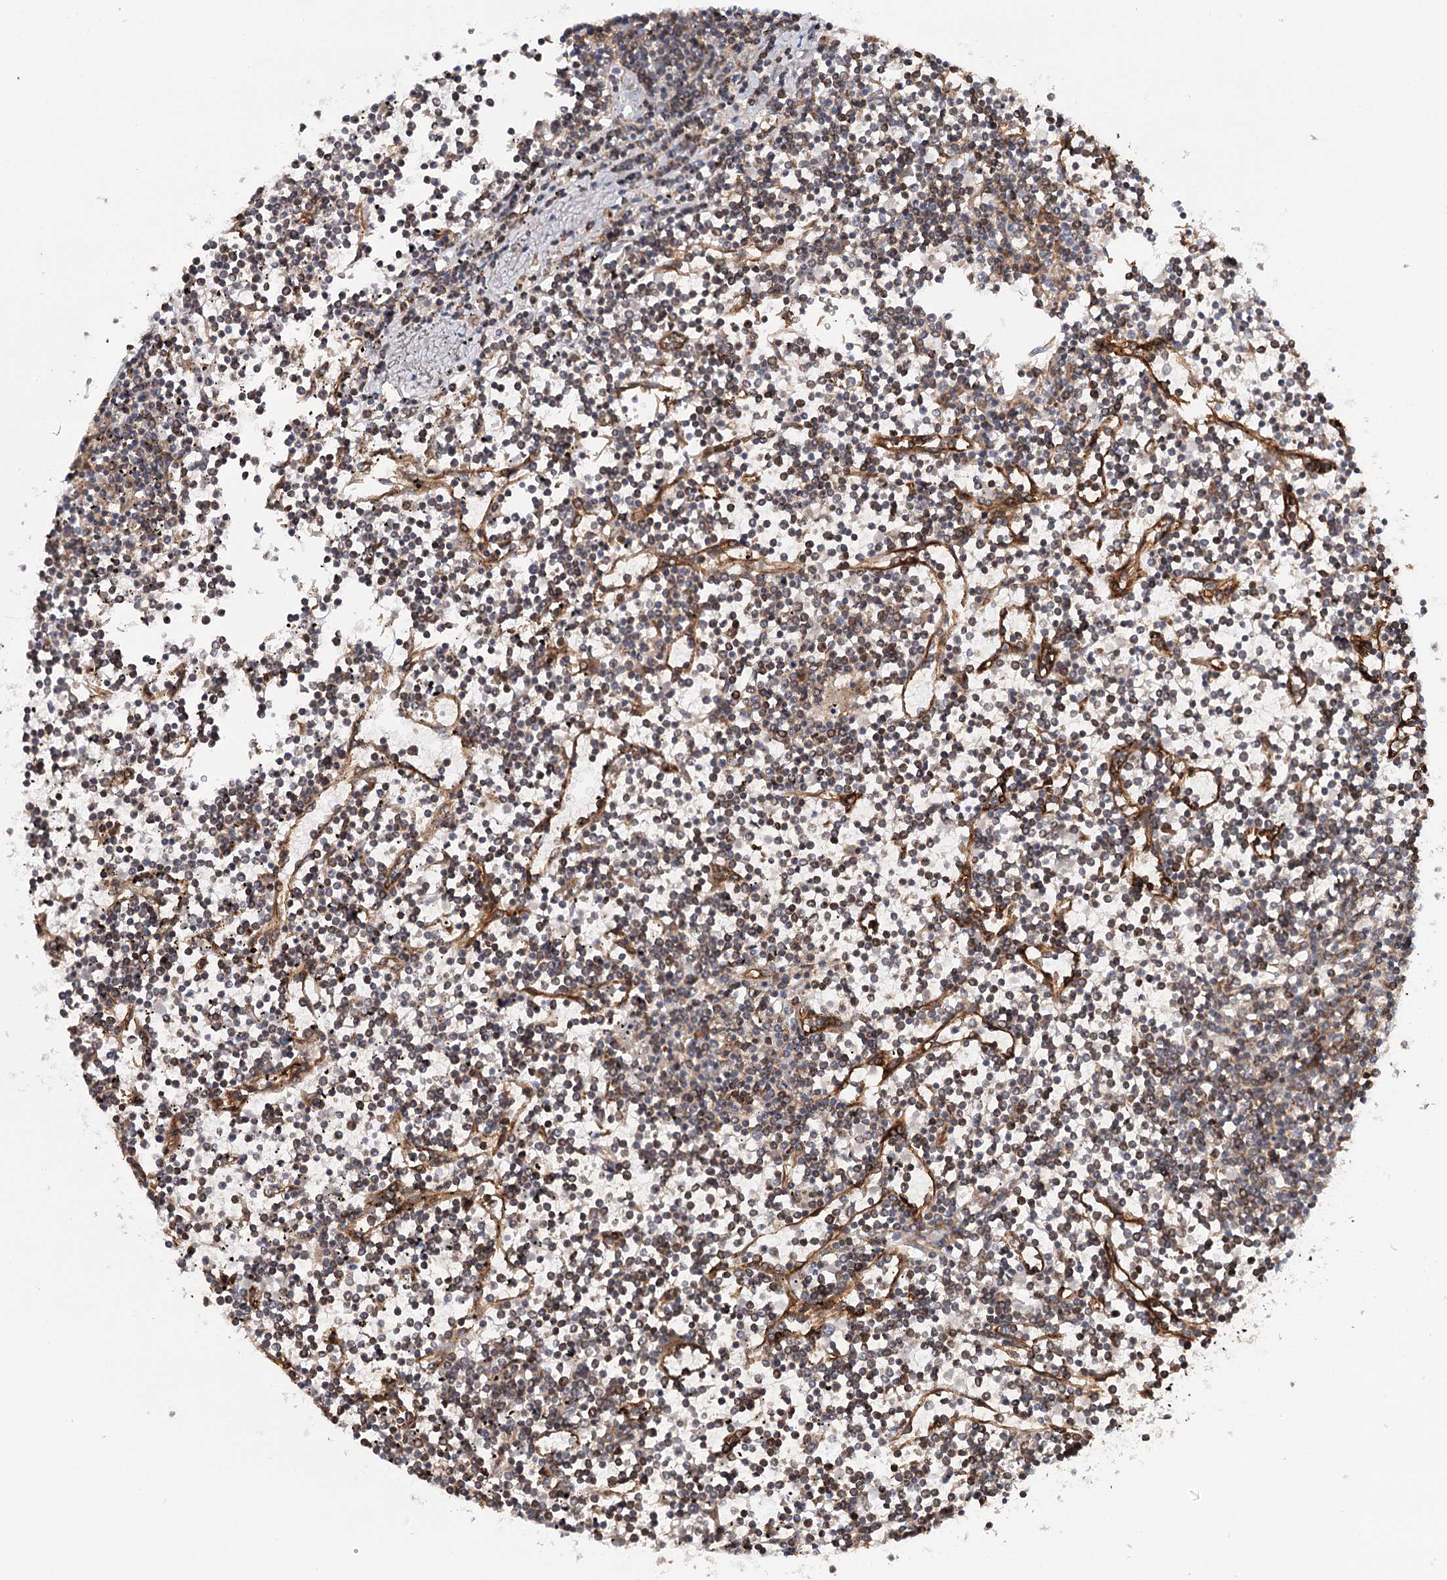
{"staining": {"intensity": "weak", "quantity": "<25%", "location": "cytoplasmic/membranous"}, "tissue": "lymphoma", "cell_type": "Tumor cells", "image_type": "cancer", "snomed": [{"axis": "morphology", "description": "Malignant lymphoma, non-Hodgkin's type, Low grade"}, {"axis": "topography", "description": "Spleen"}], "caption": "Lymphoma was stained to show a protein in brown. There is no significant positivity in tumor cells.", "gene": "MKNK1", "patient": {"sex": "female", "age": 19}}